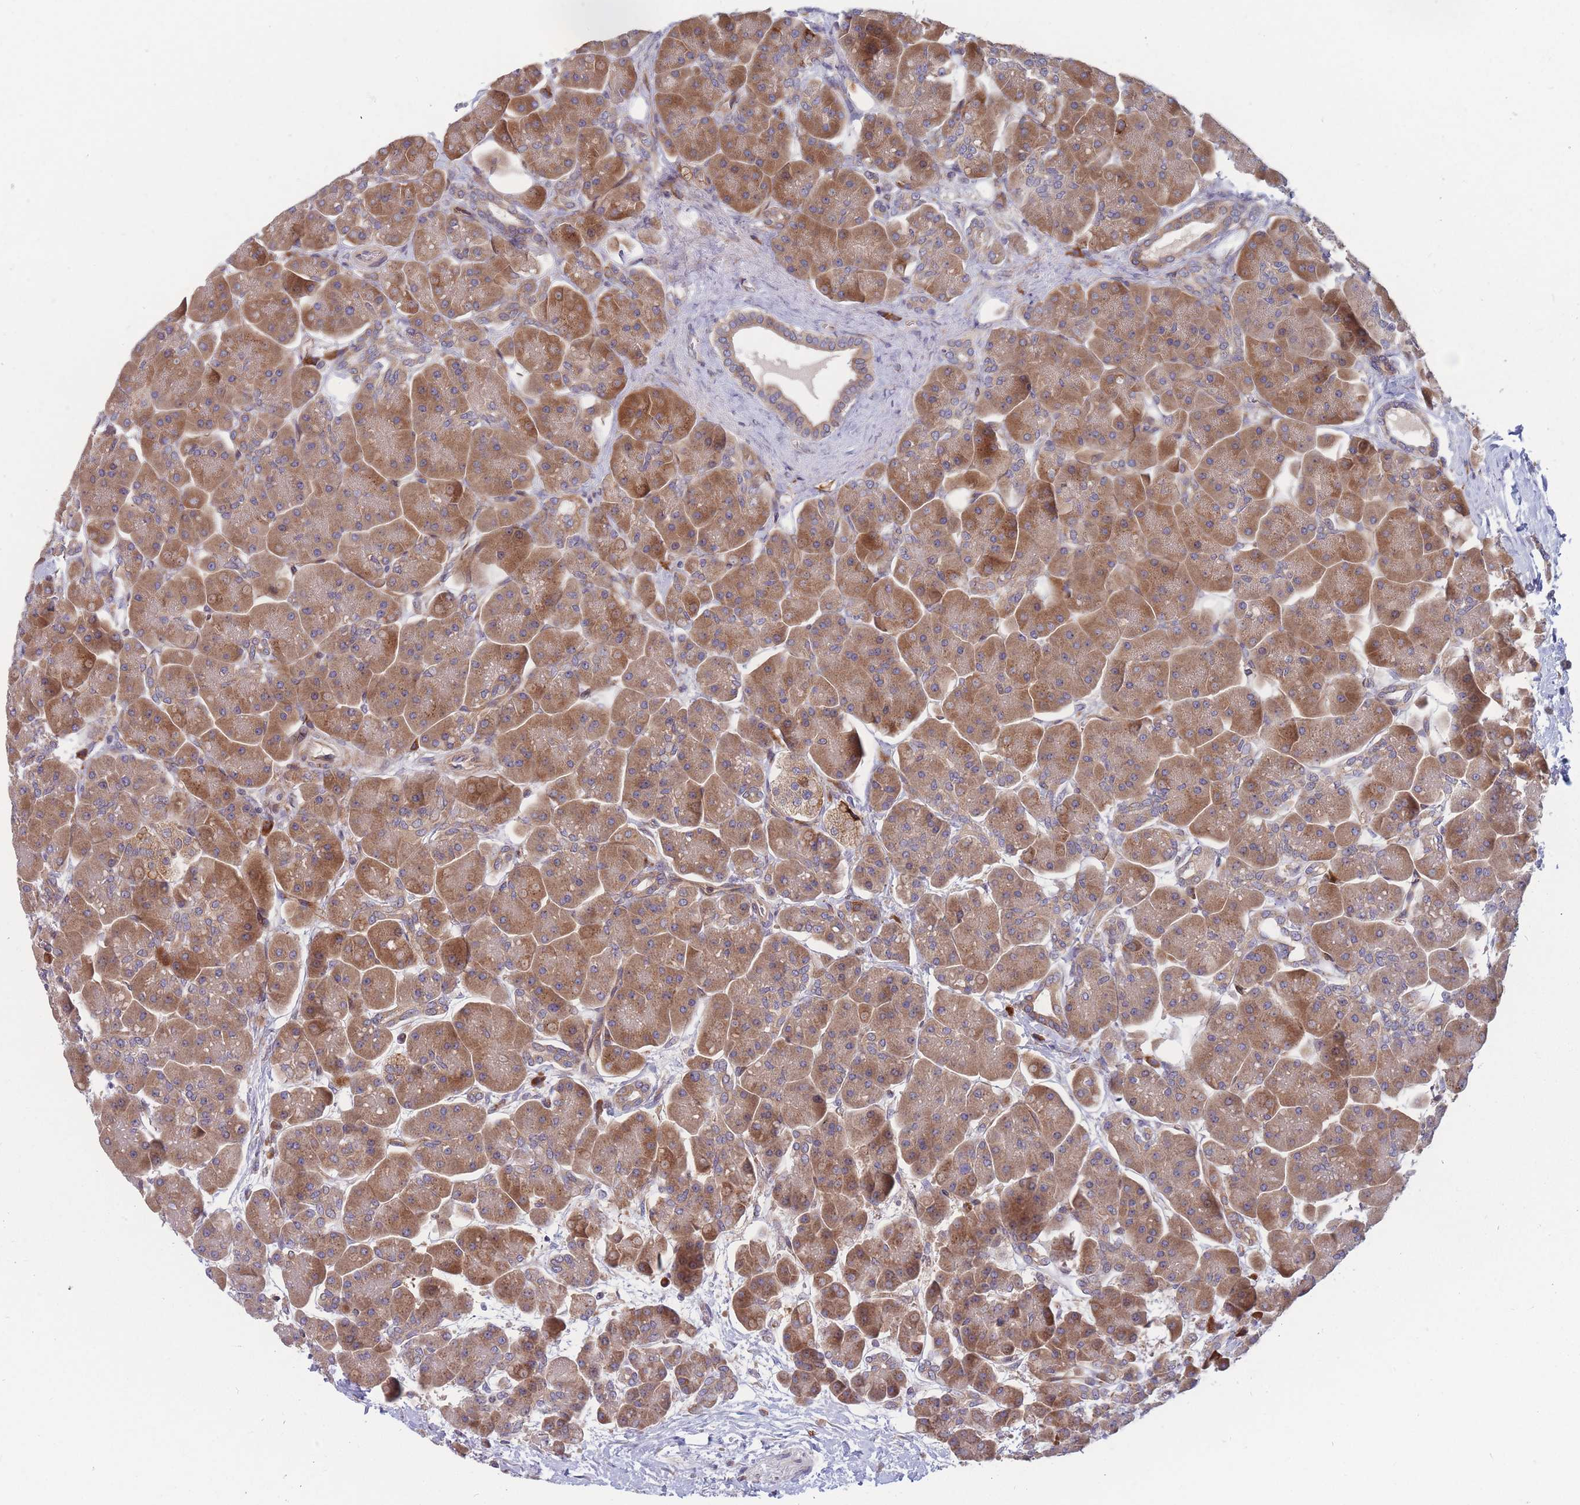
{"staining": {"intensity": "moderate", "quantity": ">75%", "location": "cytoplasmic/membranous"}, "tissue": "pancreas", "cell_type": "Exocrine glandular cells", "image_type": "normal", "snomed": [{"axis": "morphology", "description": "Normal tissue, NOS"}, {"axis": "topography", "description": "Pancreas"}], "caption": "Pancreas stained for a protein (brown) exhibits moderate cytoplasmic/membranous positive expression in about >75% of exocrine glandular cells.", "gene": "TMEM131L", "patient": {"sex": "male", "age": 66}}